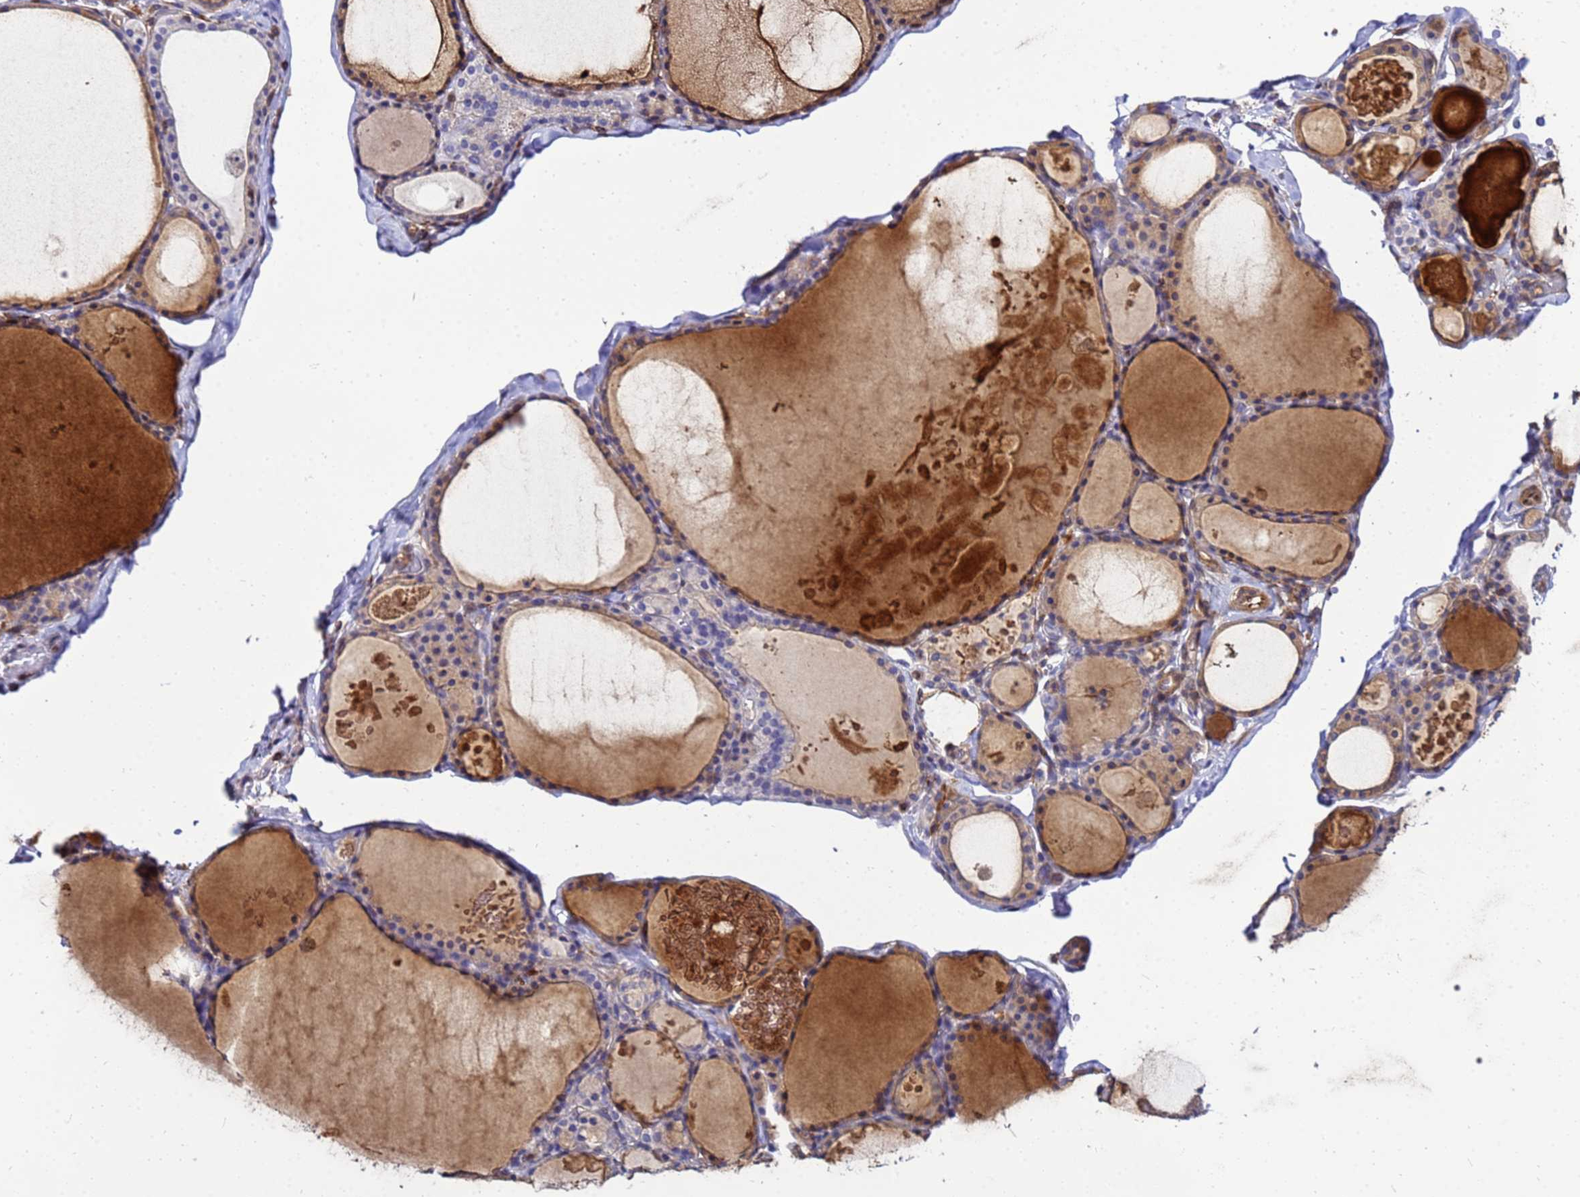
{"staining": {"intensity": "weak", "quantity": "<25%", "location": "cytoplasmic/membranous"}, "tissue": "thyroid gland", "cell_type": "Glandular cells", "image_type": "normal", "snomed": [{"axis": "morphology", "description": "Normal tissue, NOS"}, {"axis": "topography", "description": "Thyroid gland"}], "caption": "Immunohistochemical staining of normal human thyroid gland exhibits no significant staining in glandular cells. Nuclei are stained in blue.", "gene": "DBNDD2", "patient": {"sex": "male", "age": 56}}